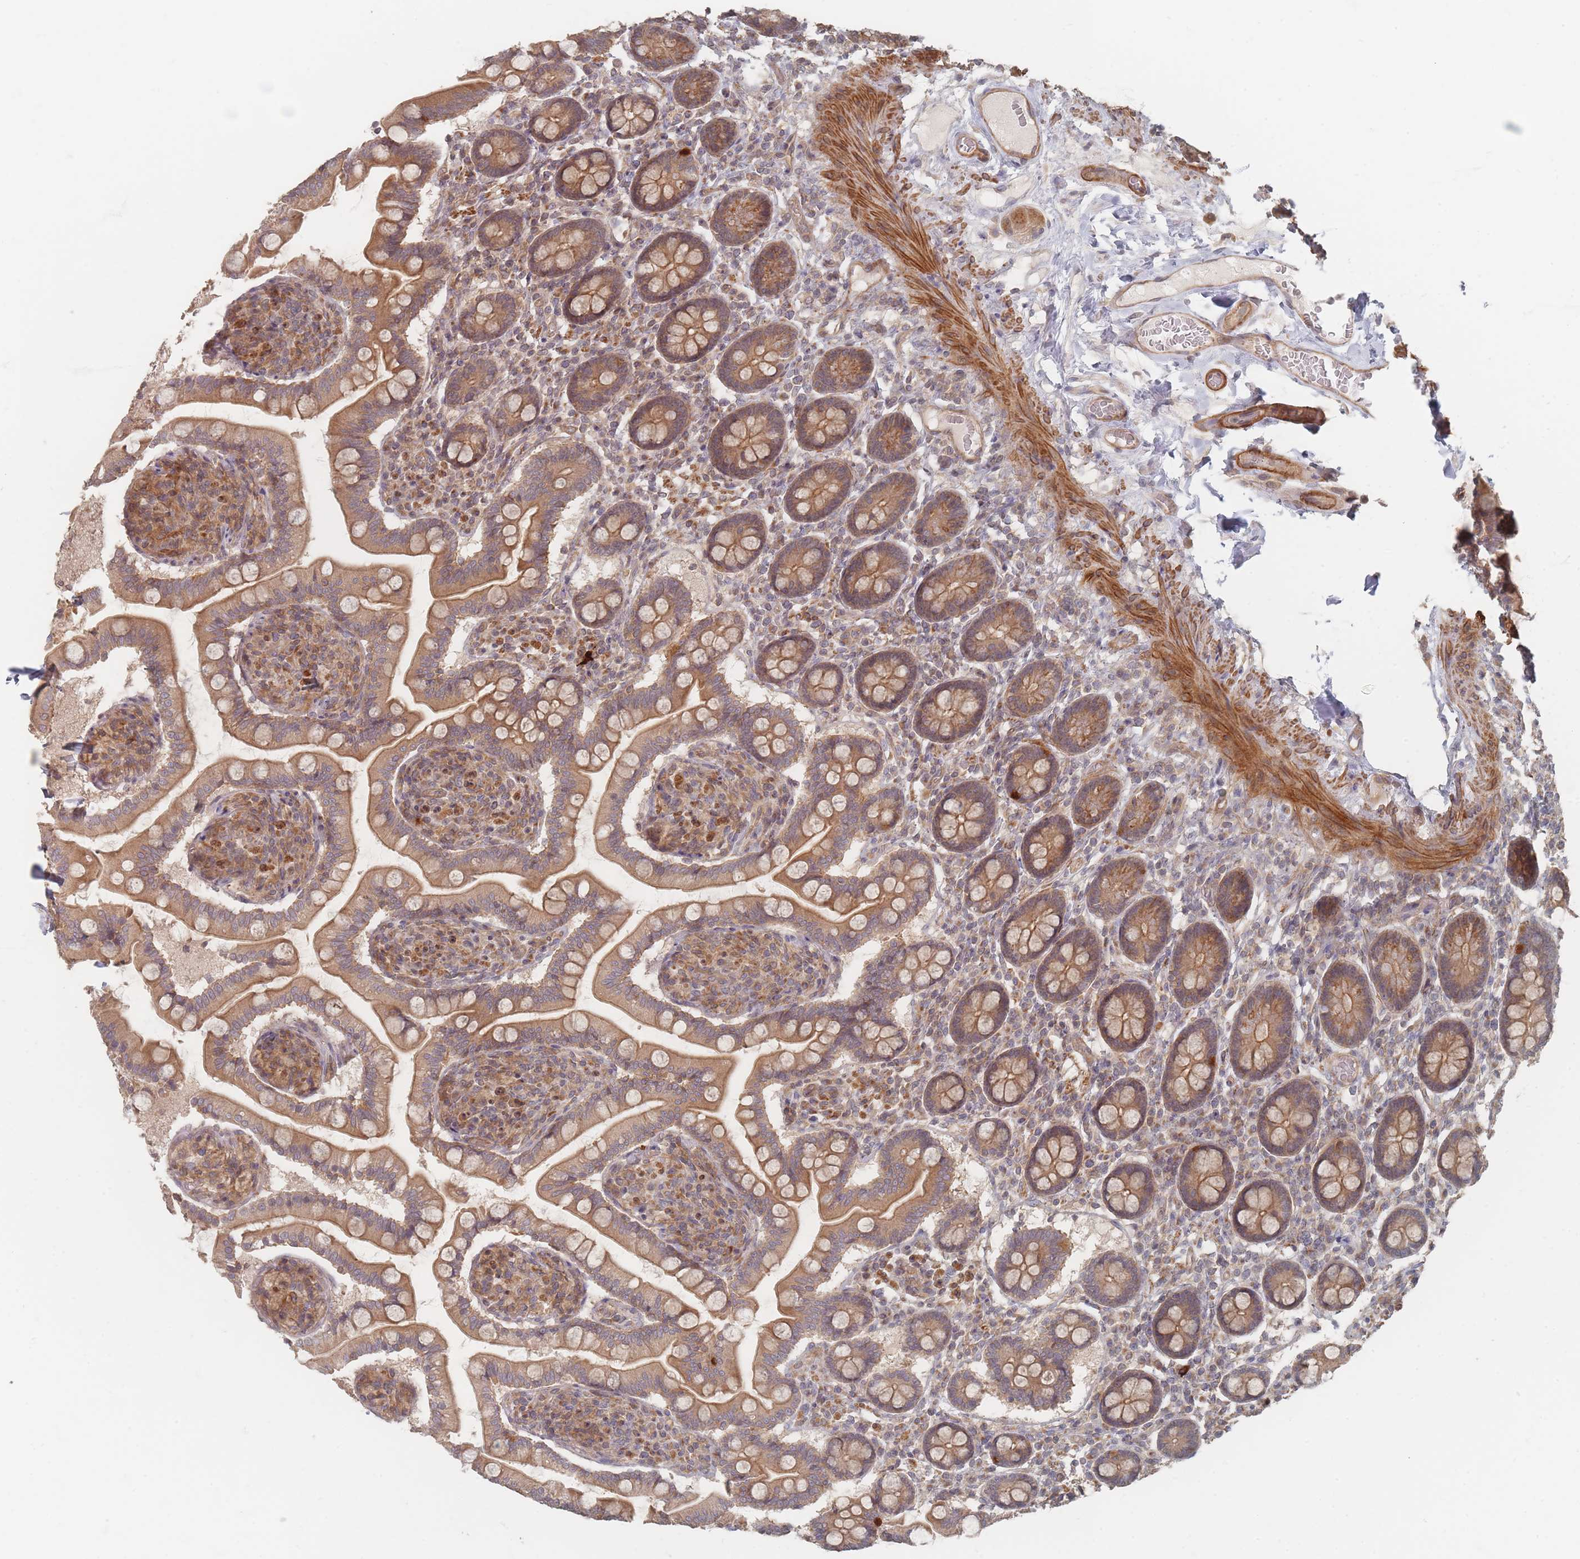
{"staining": {"intensity": "moderate", "quantity": ">75%", "location": "cytoplasmic/membranous"}, "tissue": "small intestine", "cell_type": "Glandular cells", "image_type": "normal", "snomed": [{"axis": "morphology", "description": "Normal tissue, NOS"}, {"axis": "topography", "description": "Small intestine"}], "caption": "A photomicrograph showing moderate cytoplasmic/membranous staining in approximately >75% of glandular cells in unremarkable small intestine, as visualized by brown immunohistochemical staining.", "gene": "GLE1", "patient": {"sex": "female", "age": 64}}